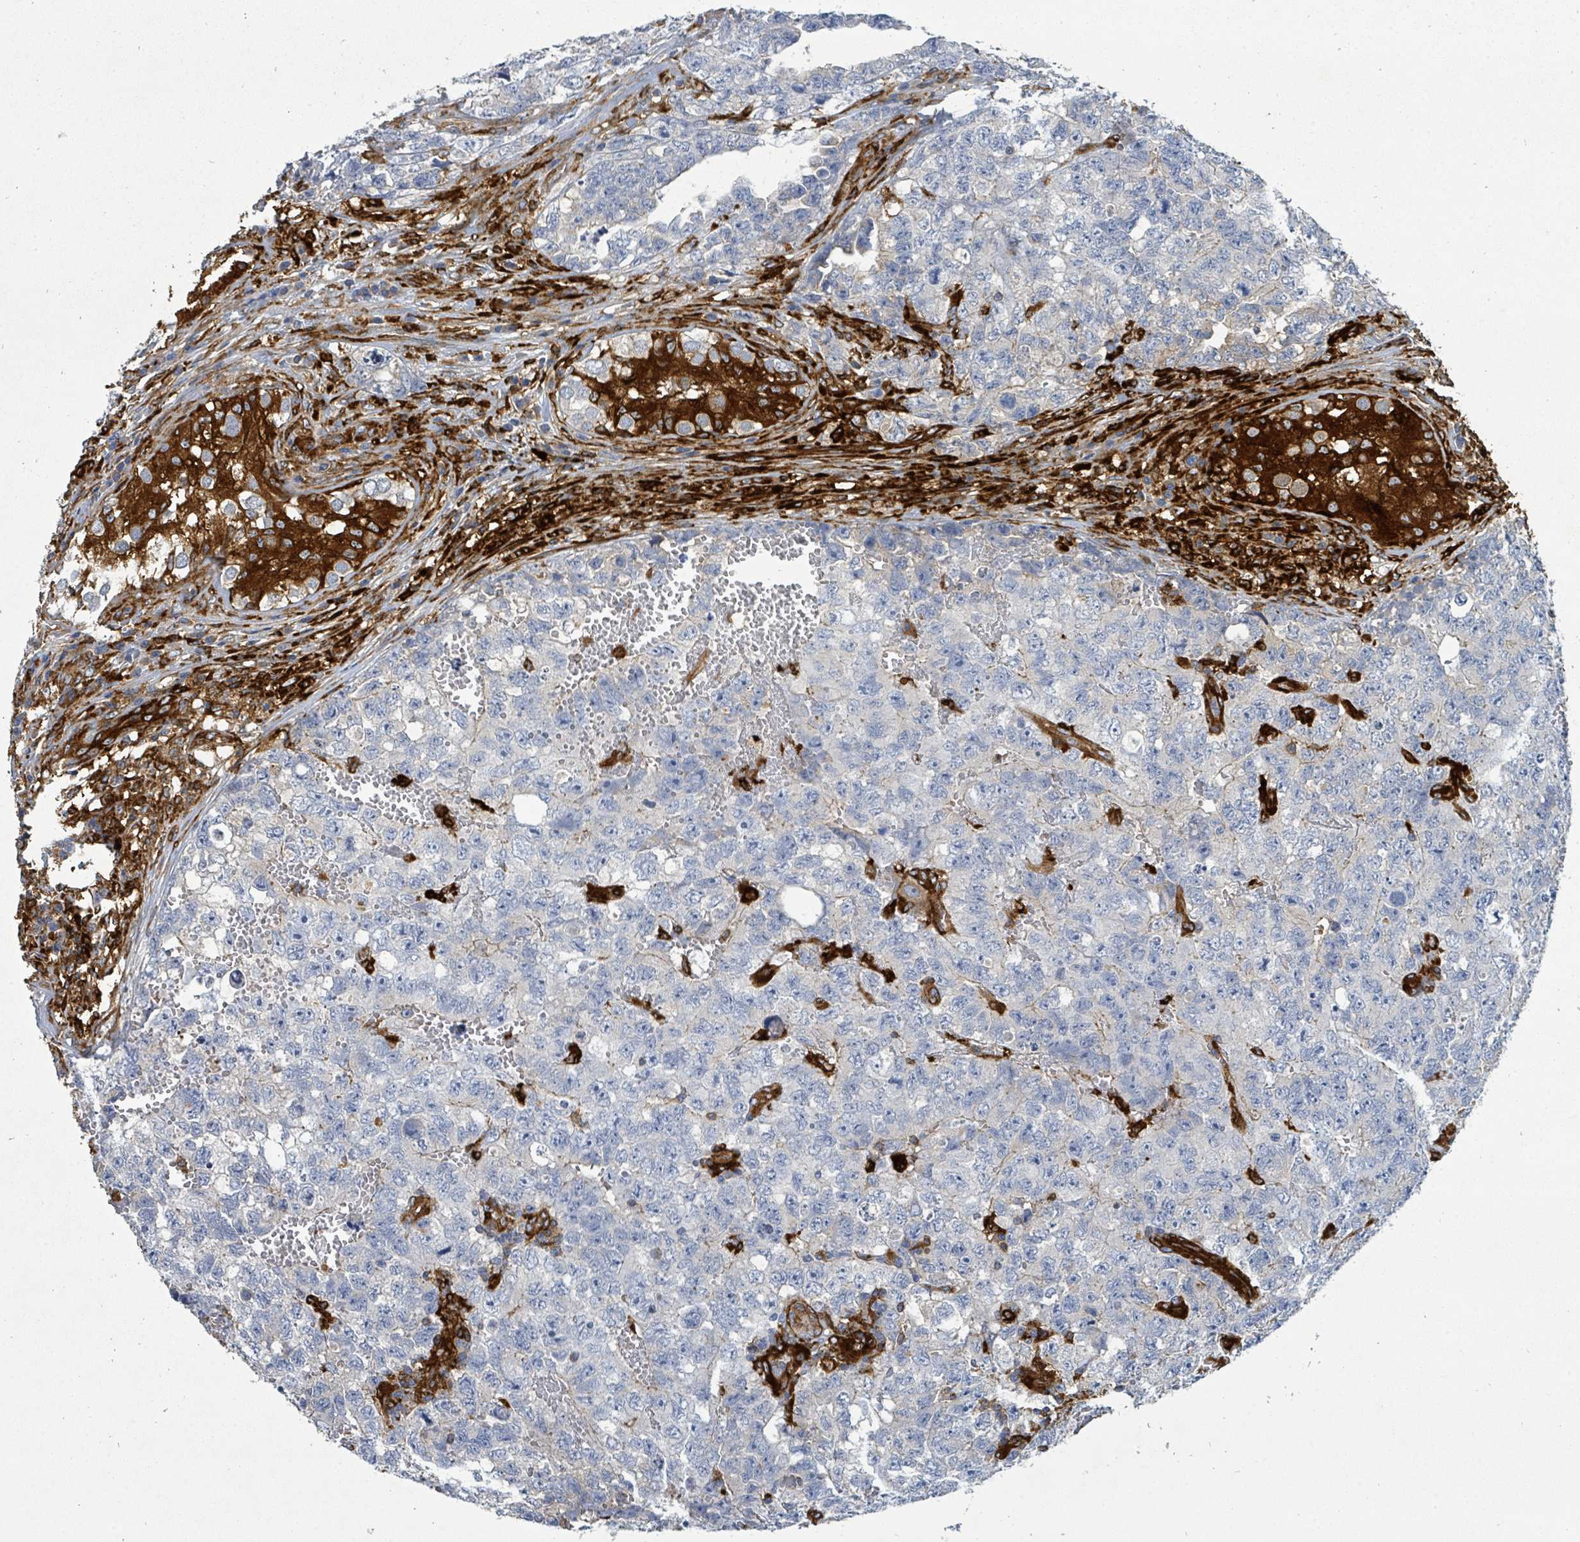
{"staining": {"intensity": "negative", "quantity": "none", "location": "none"}, "tissue": "testis cancer", "cell_type": "Tumor cells", "image_type": "cancer", "snomed": [{"axis": "morphology", "description": "Carcinoma, Embryonal, NOS"}, {"axis": "topography", "description": "Testis"}], "caption": "The micrograph exhibits no significant positivity in tumor cells of testis cancer (embryonal carcinoma). Brightfield microscopy of IHC stained with DAB (brown) and hematoxylin (blue), captured at high magnification.", "gene": "IFIT1", "patient": {"sex": "male", "age": 31}}